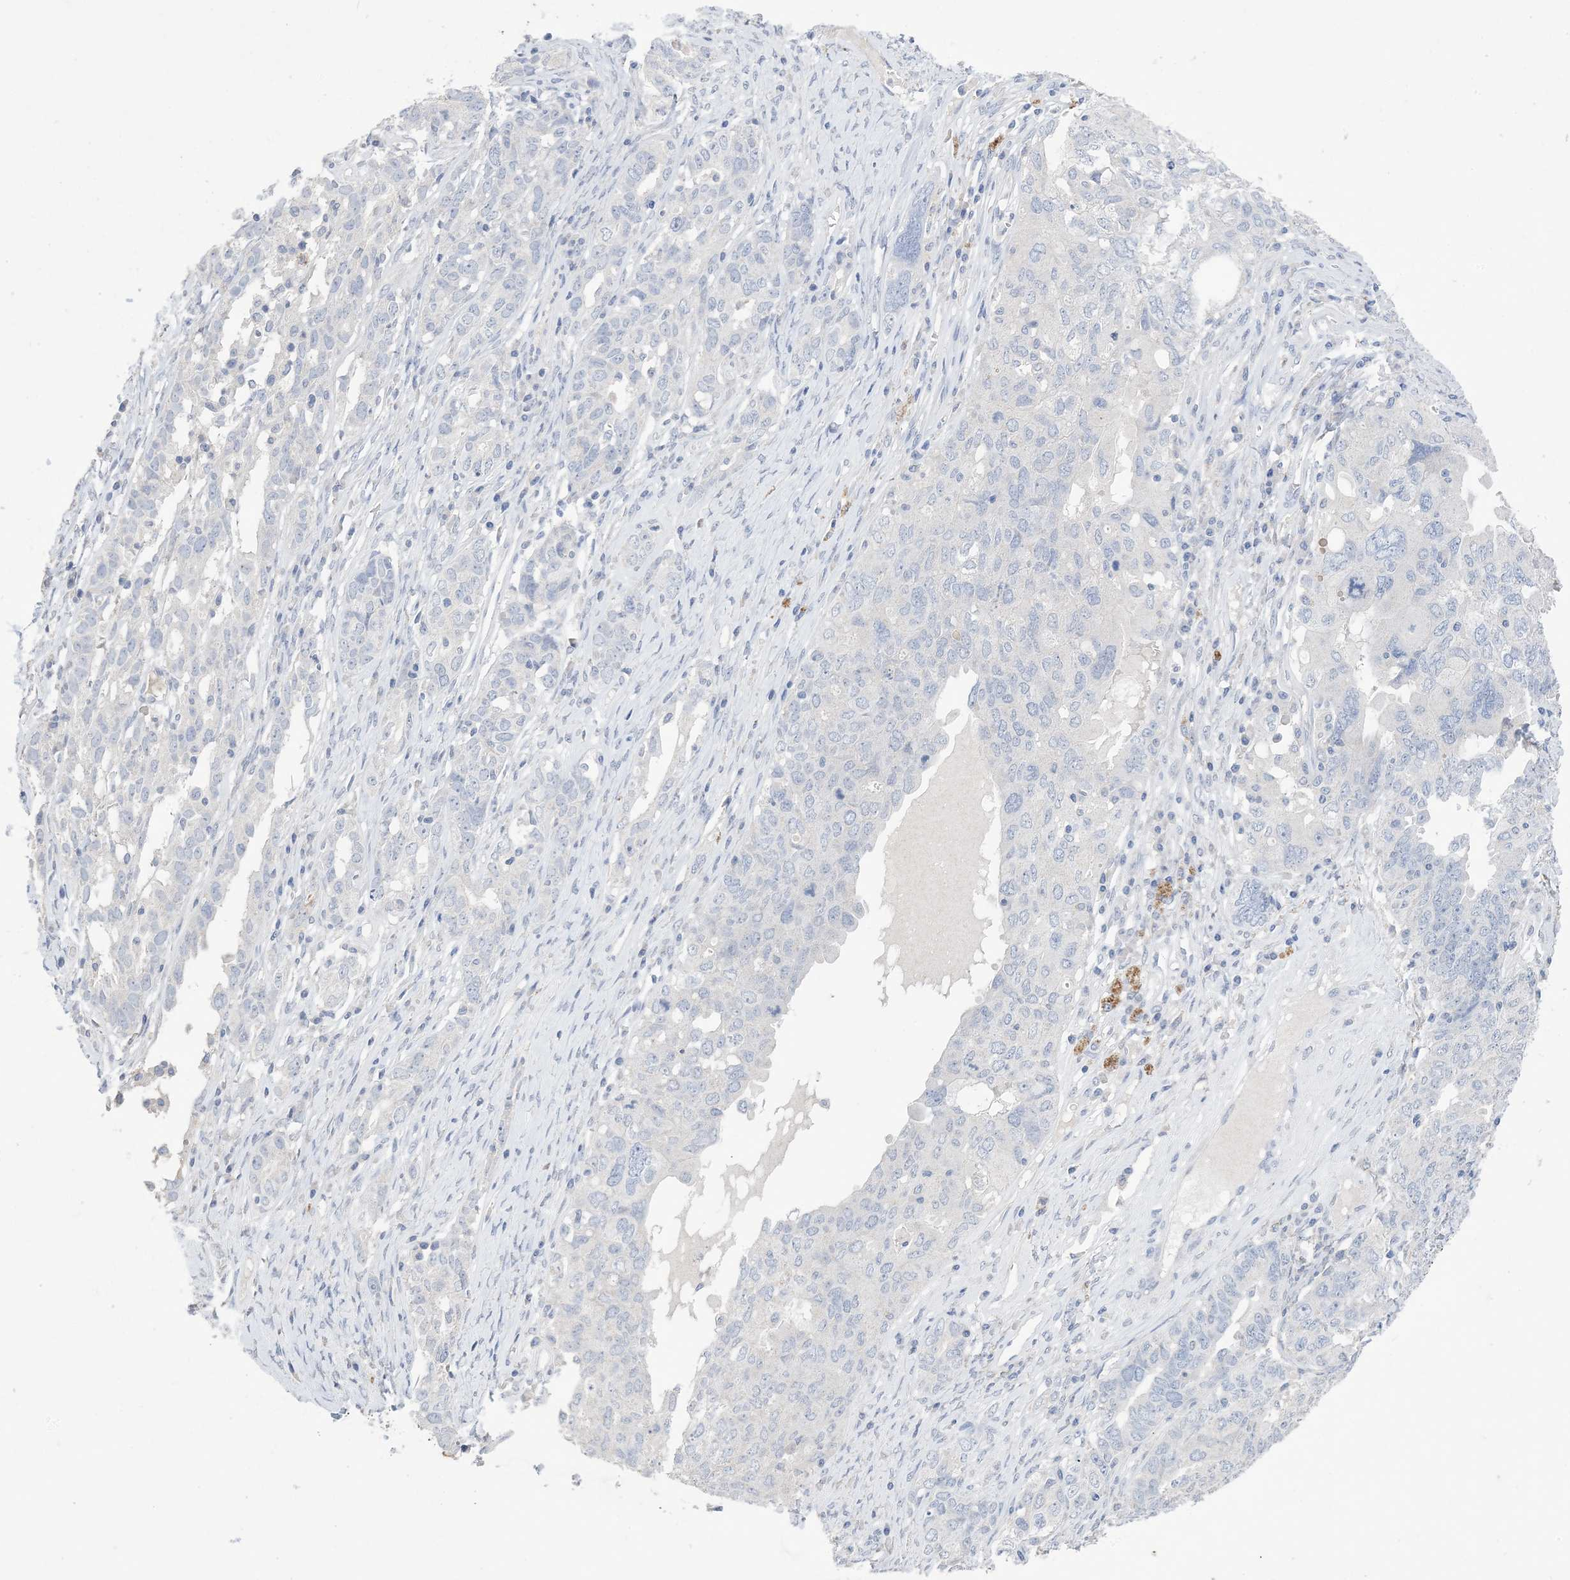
{"staining": {"intensity": "negative", "quantity": "none", "location": "none"}, "tissue": "ovarian cancer", "cell_type": "Tumor cells", "image_type": "cancer", "snomed": [{"axis": "morphology", "description": "Carcinoma, endometroid"}, {"axis": "topography", "description": "Ovary"}], "caption": "Tumor cells are negative for brown protein staining in ovarian cancer (endometroid carcinoma).", "gene": "DSC3", "patient": {"sex": "female", "age": 62}}